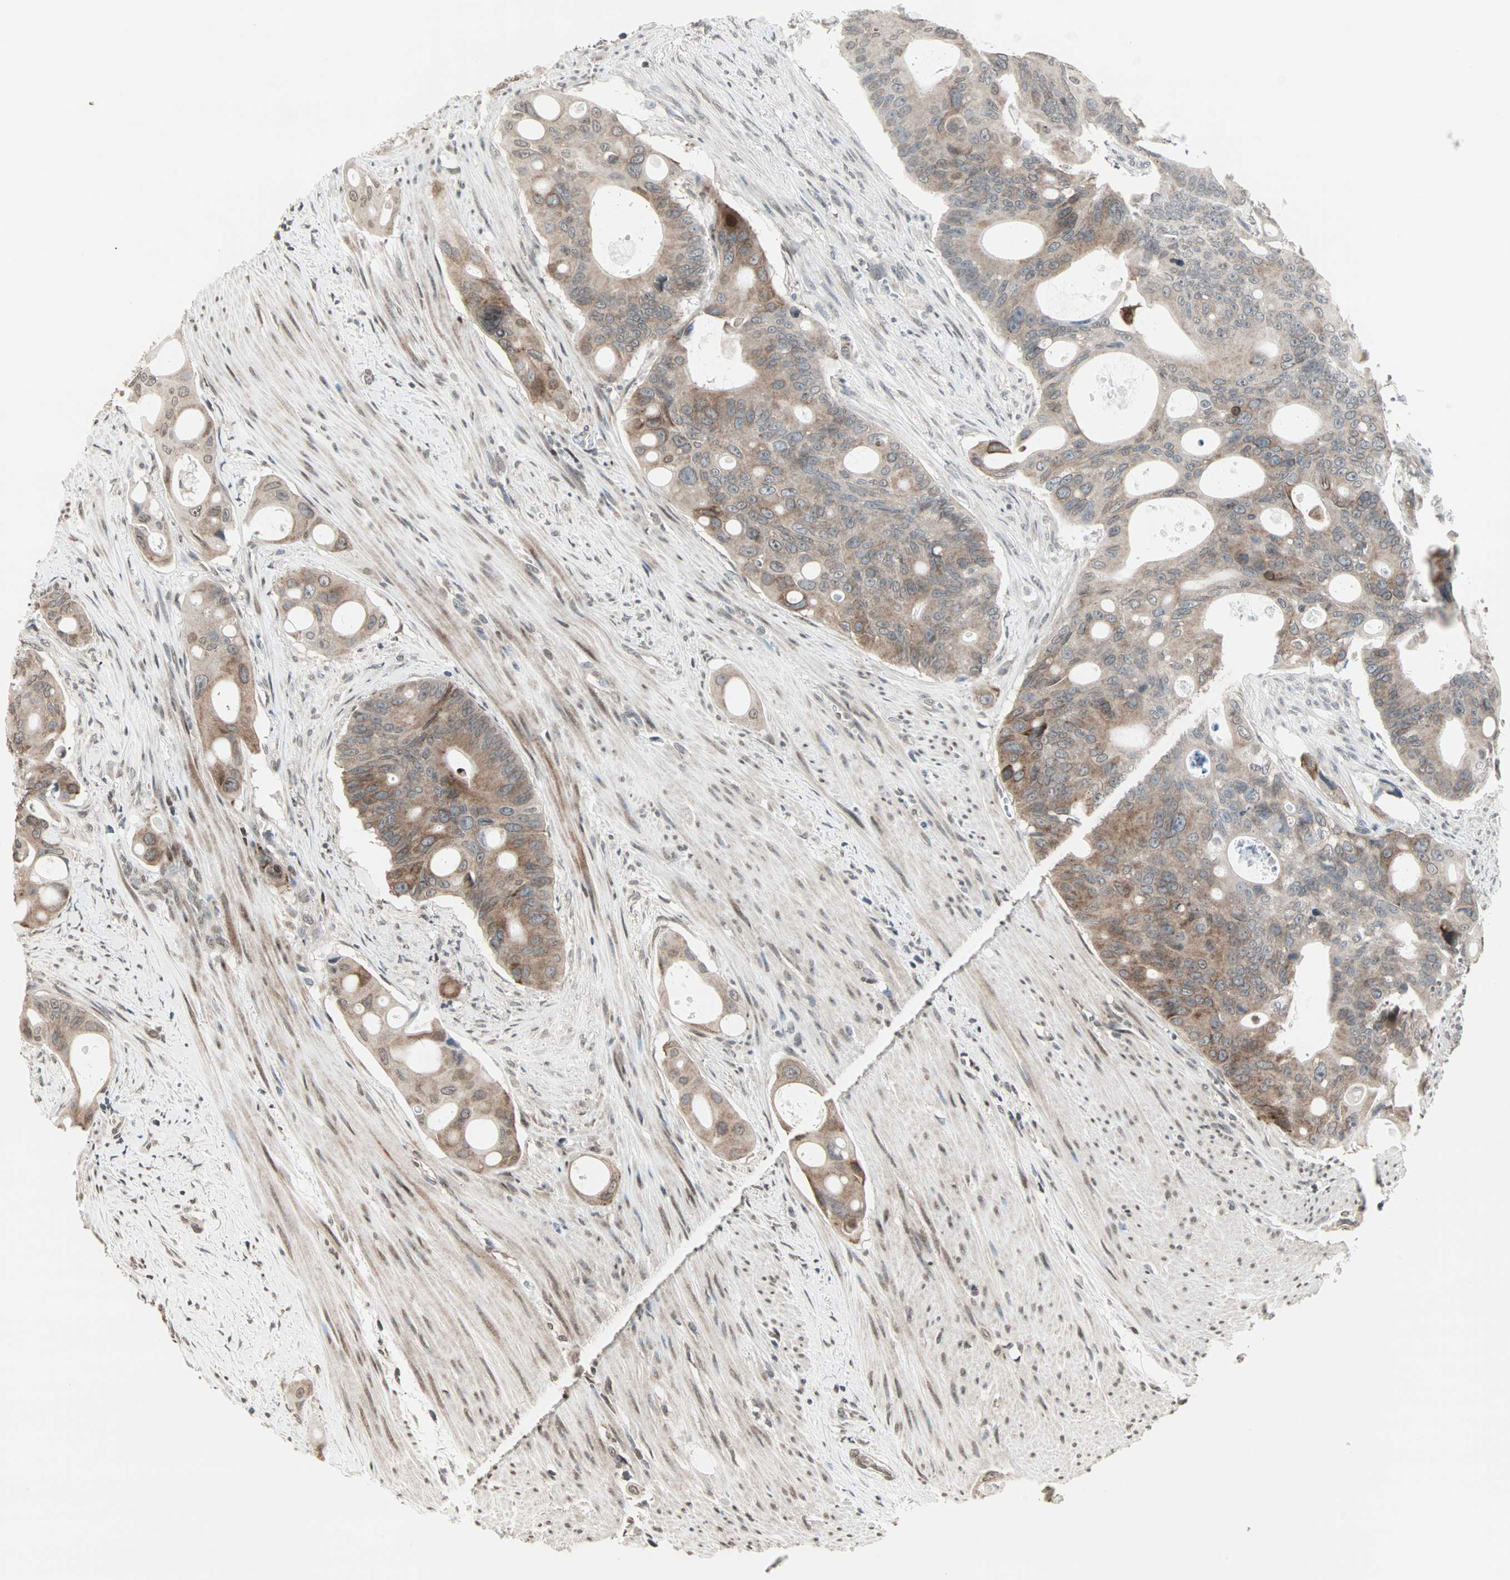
{"staining": {"intensity": "moderate", "quantity": ">75%", "location": "cytoplasmic/membranous,nuclear"}, "tissue": "colorectal cancer", "cell_type": "Tumor cells", "image_type": "cancer", "snomed": [{"axis": "morphology", "description": "Adenocarcinoma, NOS"}, {"axis": "topography", "description": "Colon"}], "caption": "A photomicrograph of human colorectal cancer (adenocarcinoma) stained for a protein reveals moderate cytoplasmic/membranous and nuclear brown staining in tumor cells.", "gene": "CBLC", "patient": {"sex": "female", "age": 57}}